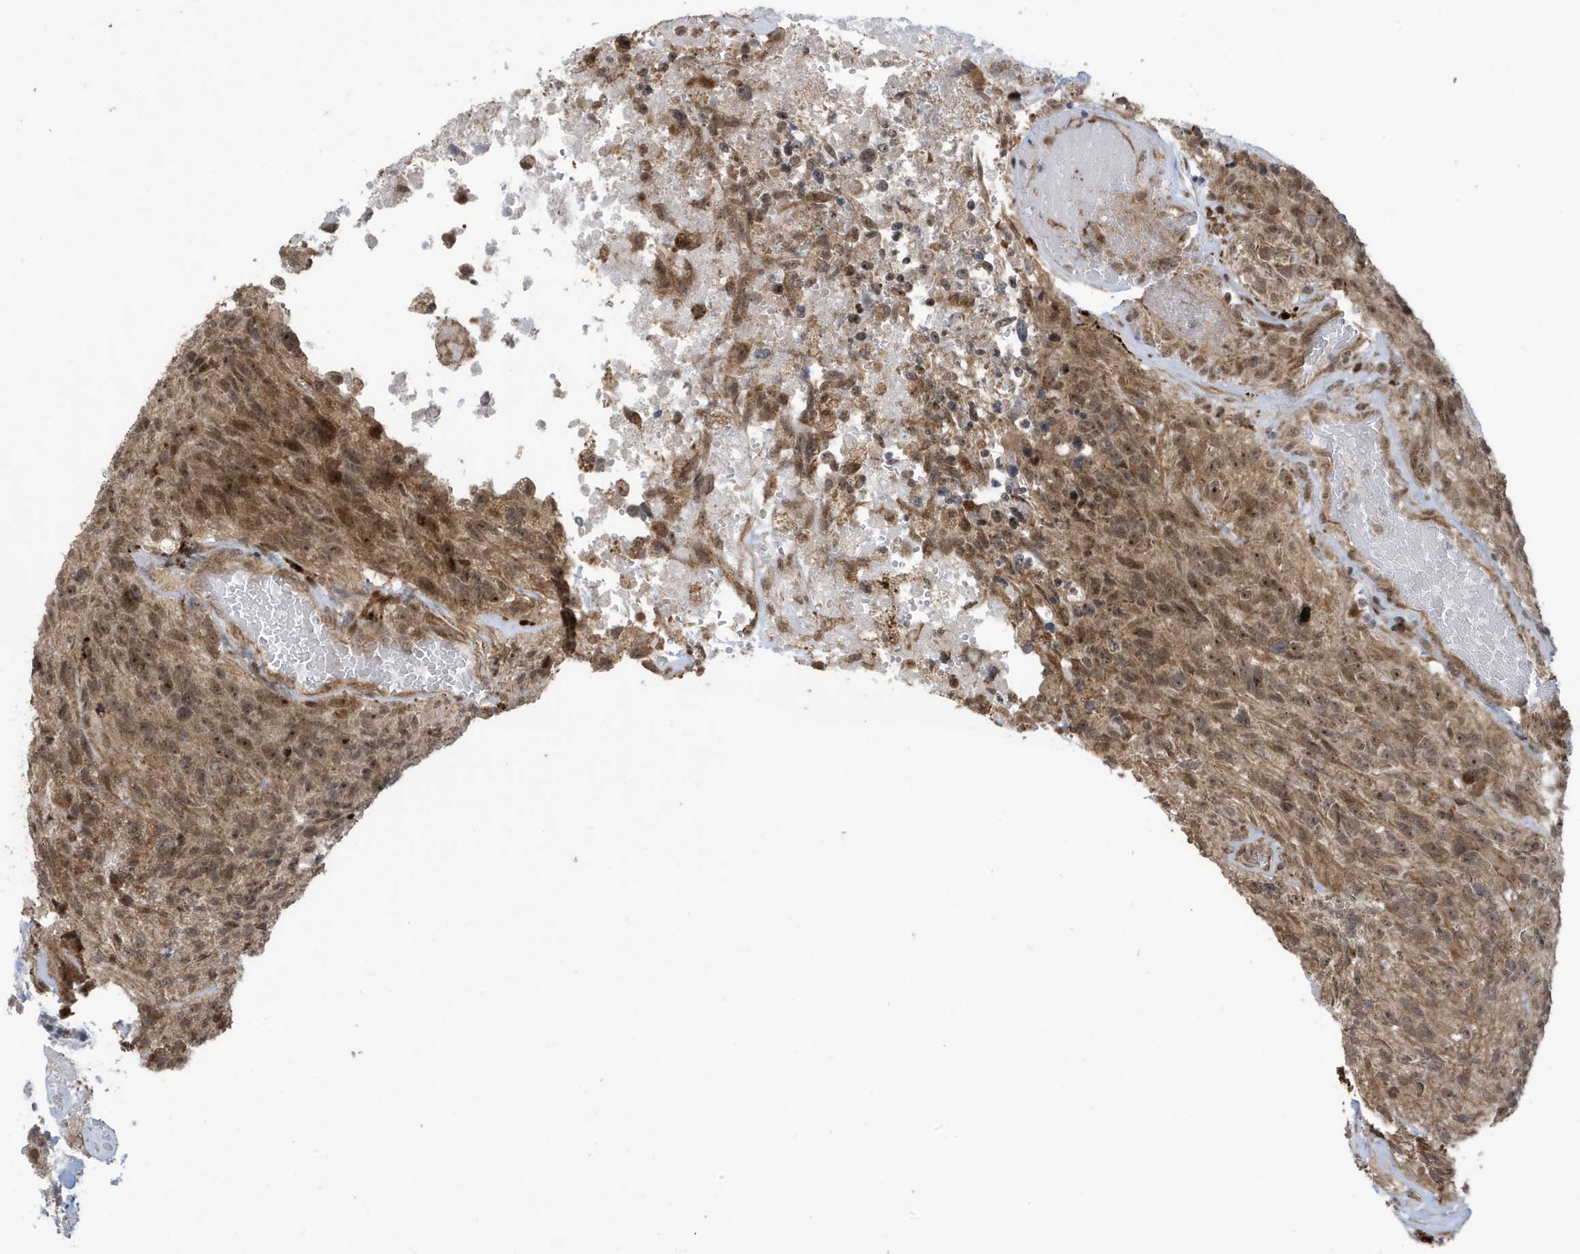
{"staining": {"intensity": "moderate", "quantity": ">75%", "location": "cytoplasmic/membranous,nuclear"}, "tissue": "glioma", "cell_type": "Tumor cells", "image_type": "cancer", "snomed": [{"axis": "morphology", "description": "Glioma, malignant, High grade"}, {"axis": "topography", "description": "Brain"}], "caption": "Protein positivity by IHC displays moderate cytoplasmic/membranous and nuclear staining in about >75% of tumor cells in glioma. The staining was performed using DAB to visualize the protein expression in brown, while the nuclei were stained in blue with hematoxylin (Magnification: 20x).", "gene": "FAM9B", "patient": {"sex": "male", "age": 69}}